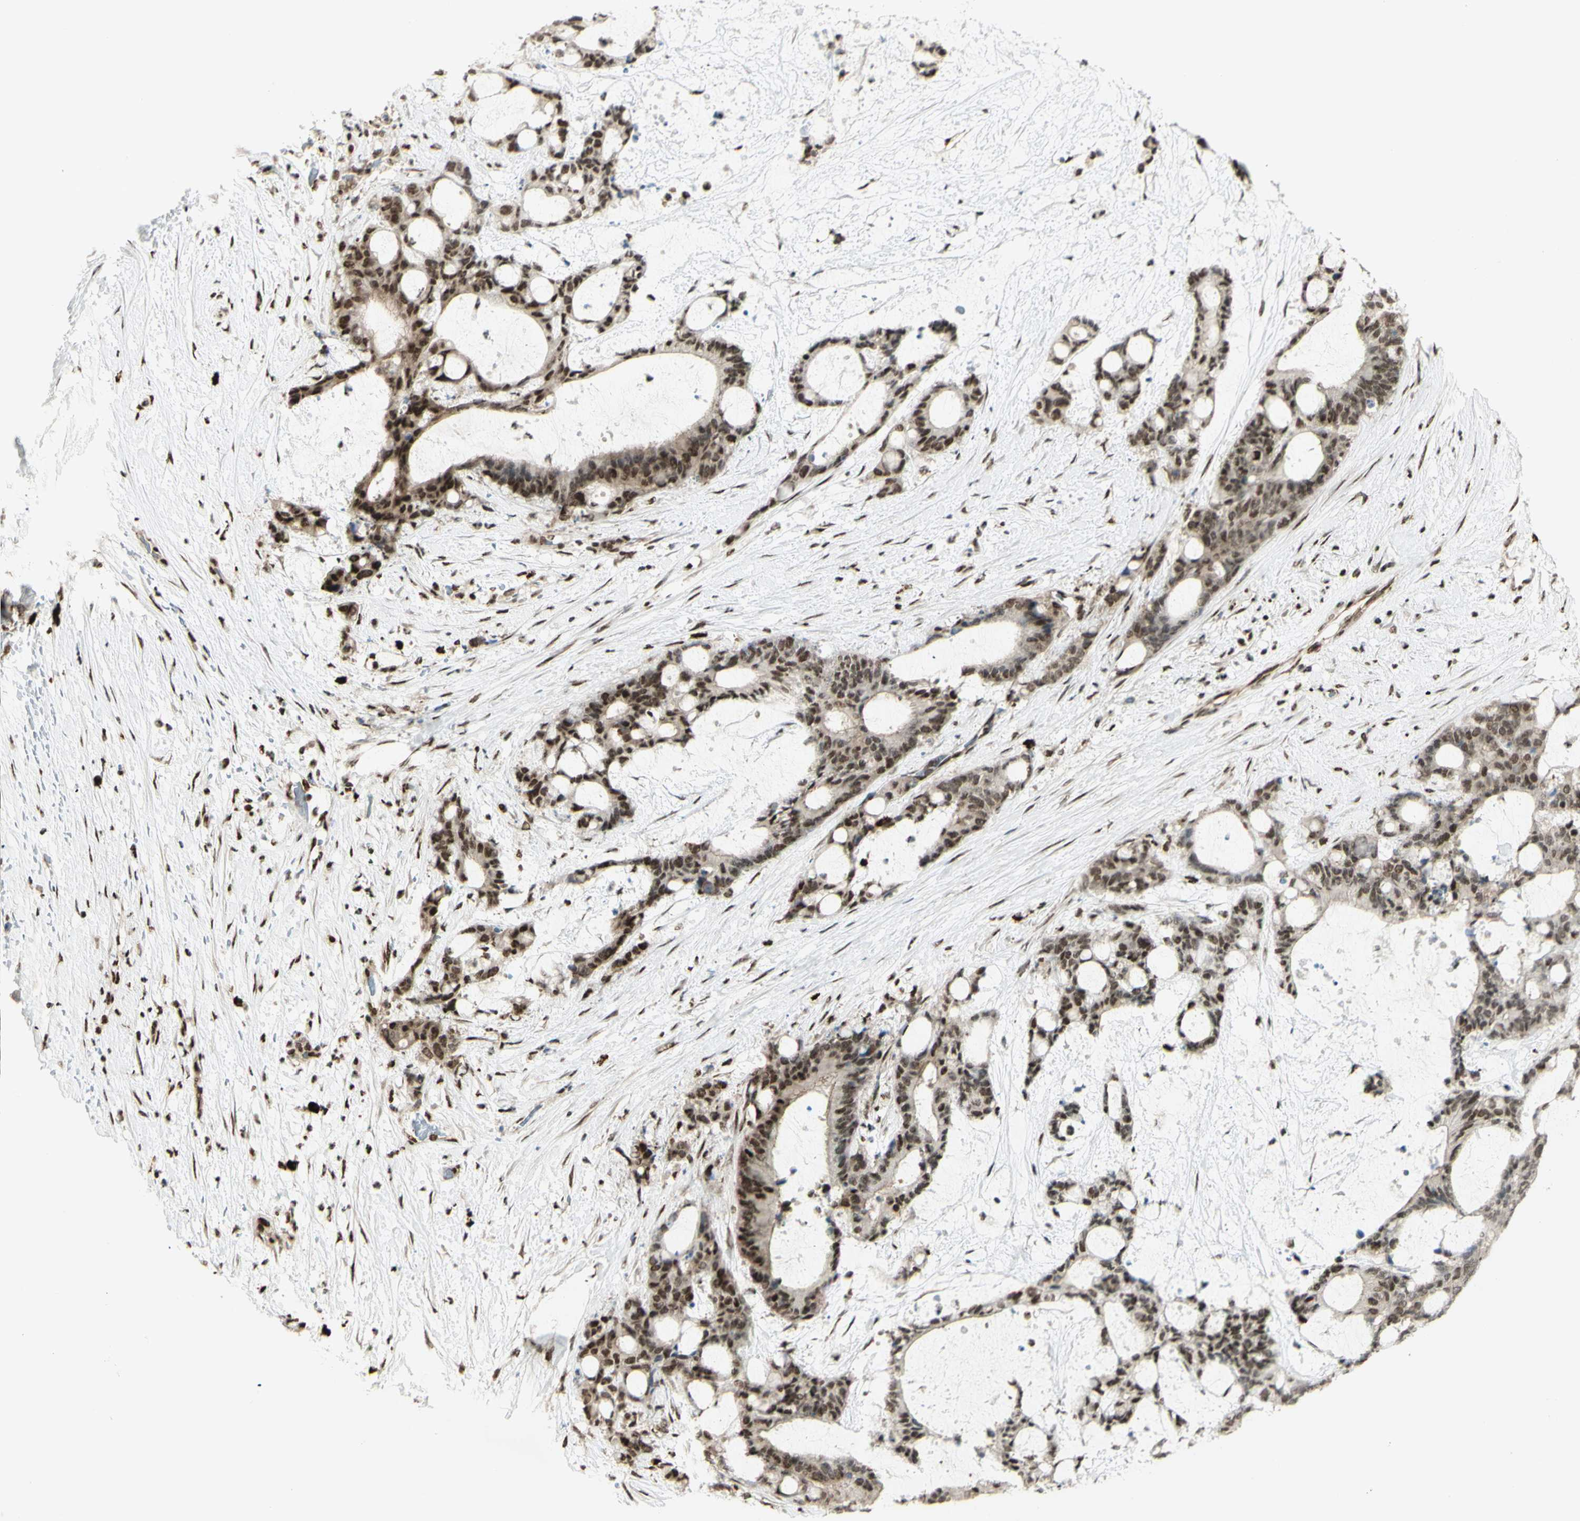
{"staining": {"intensity": "moderate", "quantity": ">75%", "location": "nuclear"}, "tissue": "liver cancer", "cell_type": "Tumor cells", "image_type": "cancer", "snomed": [{"axis": "morphology", "description": "Cholangiocarcinoma"}, {"axis": "topography", "description": "Liver"}], "caption": "The immunohistochemical stain labels moderate nuclear positivity in tumor cells of liver cancer tissue. Using DAB (3,3'-diaminobenzidine) (brown) and hematoxylin (blue) stains, captured at high magnification using brightfield microscopy.", "gene": "ZMYM6", "patient": {"sex": "female", "age": 73}}